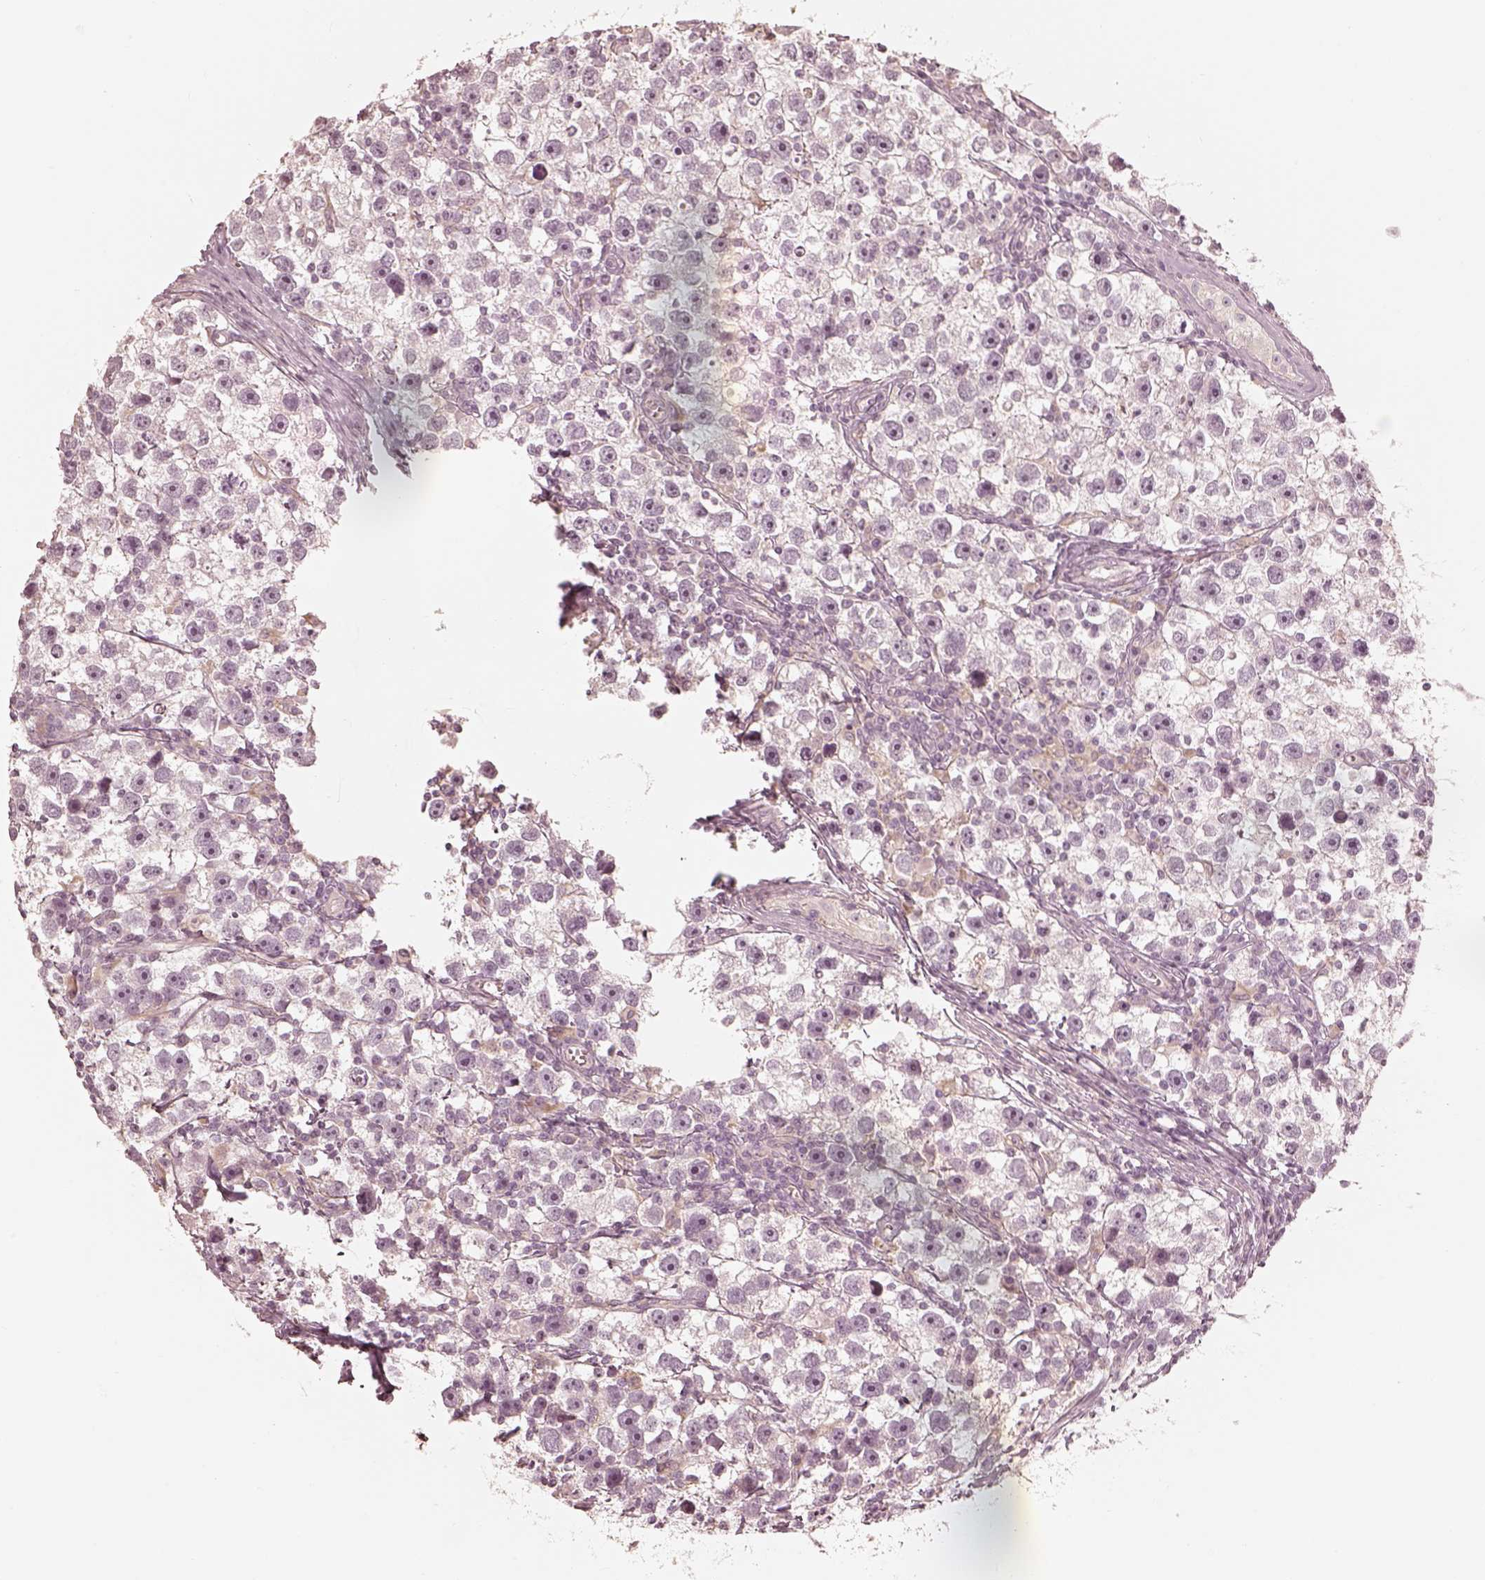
{"staining": {"intensity": "negative", "quantity": "none", "location": "none"}, "tissue": "testis cancer", "cell_type": "Tumor cells", "image_type": "cancer", "snomed": [{"axis": "morphology", "description": "Seminoma, NOS"}, {"axis": "topography", "description": "Testis"}], "caption": "Tumor cells are negative for protein expression in human testis cancer. (Brightfield microscopy of DAB IHC at high magnification).", "gene": "FMNL2", "patient": {"sex": "male", "age": 30}}